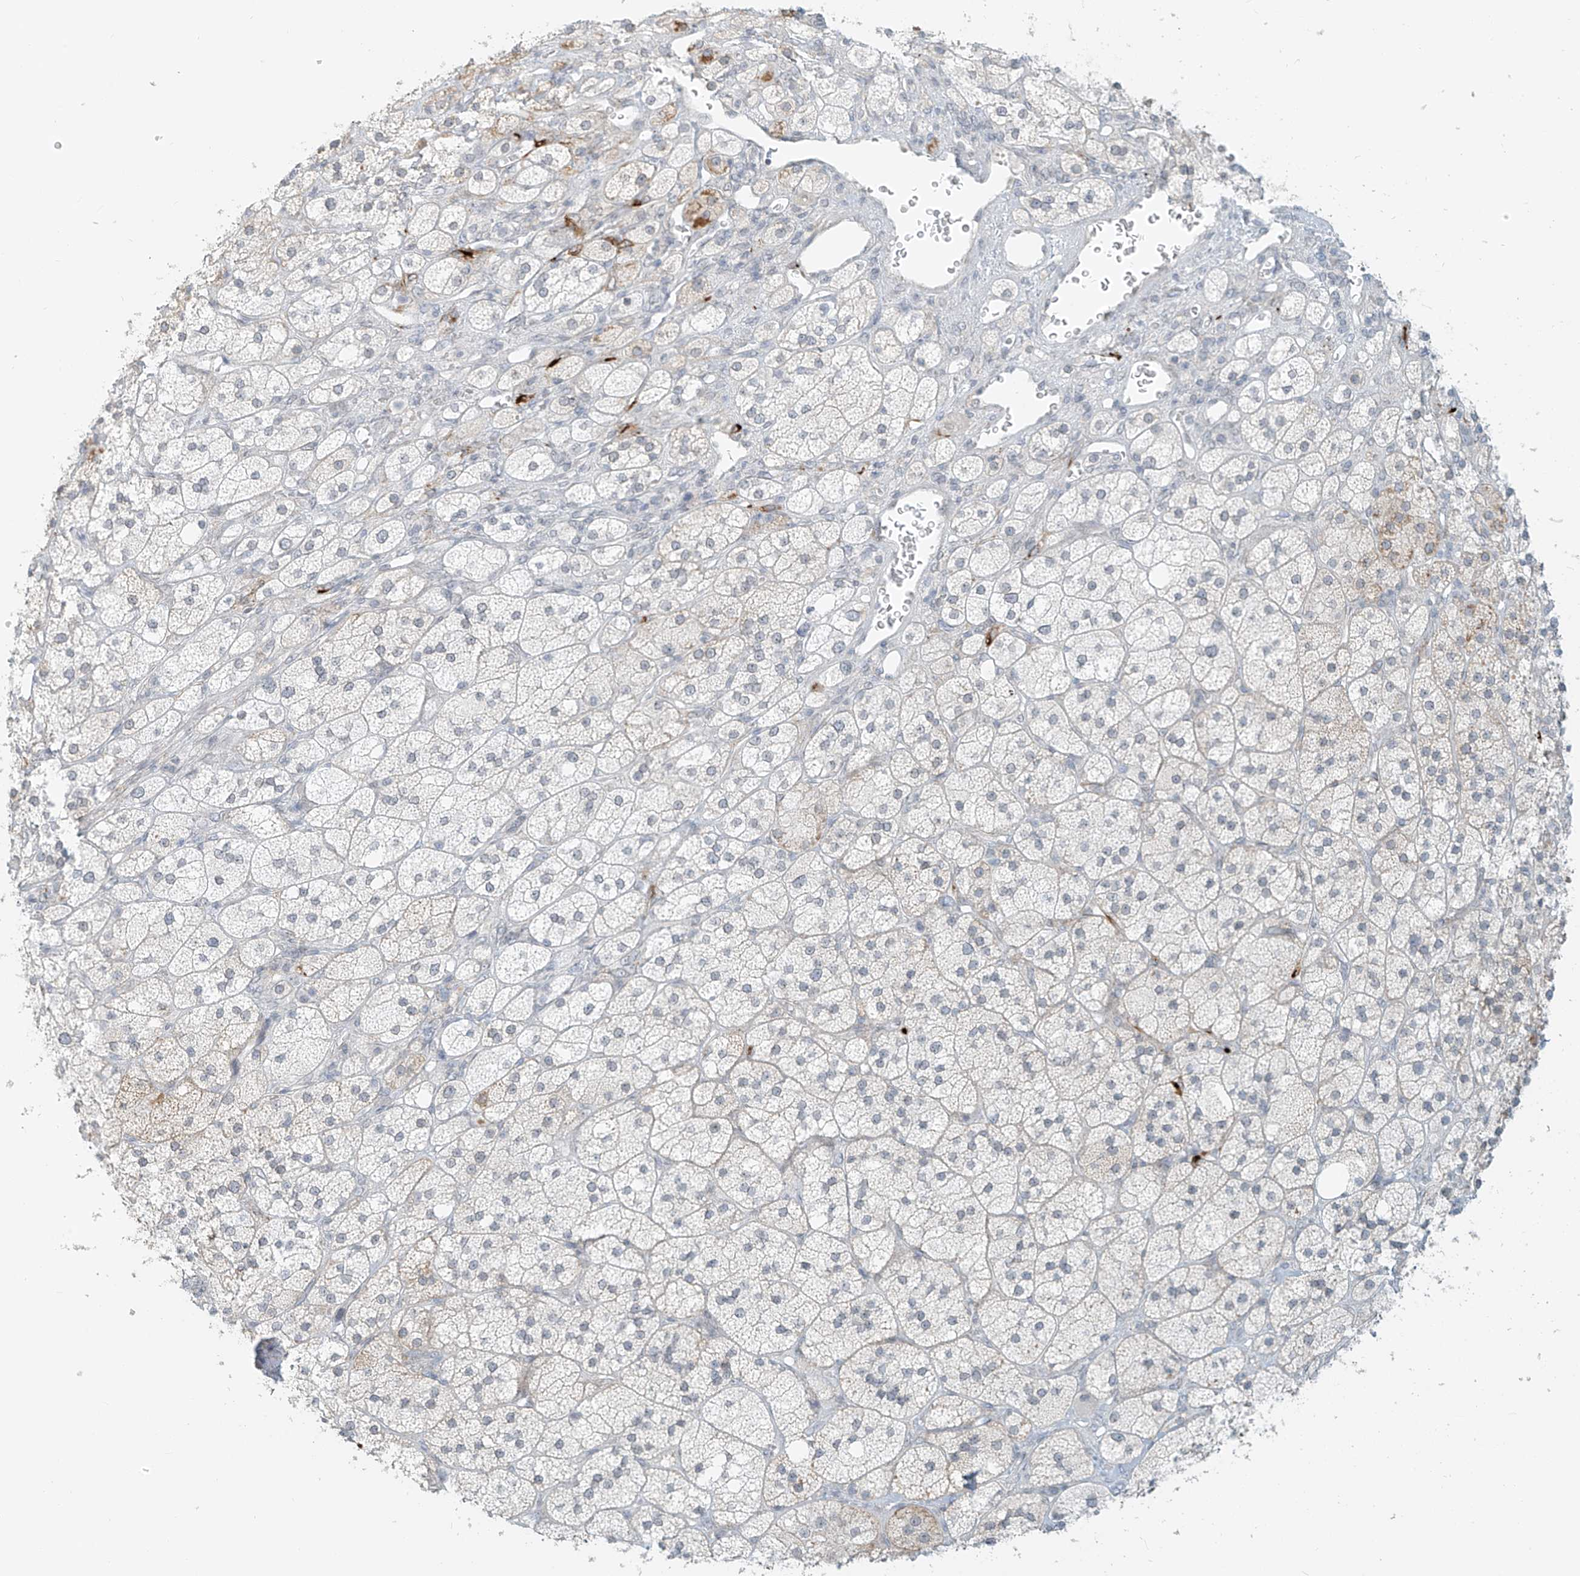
{"staining": {"intensity": "moderate", "quantity": "<25%", "location": "cytoplasmic/membranous"}, "tissue": "adrenal gland", "cell_type": "Glandular cells", "image_type": "normal", "snomed": [{"axis": "morphology", "description": "Normal tissue, NOS"}, {"axis": "topography", "description": "Adrenal gland"}], "caption": "Immunohistochemical staining of benign adrenal gland reveals <25% levels of moderate cytoplasmic/membranous protein expression in about <25% of glandular cells. Using DAB (3,3'-diaminobenzidine) (brown) and hematoxylin (blue) stains, captured at high magnification using brightfield microscopy.", "gene": "OSBPL7", "patient": {"sex": "male", "age": 61}}